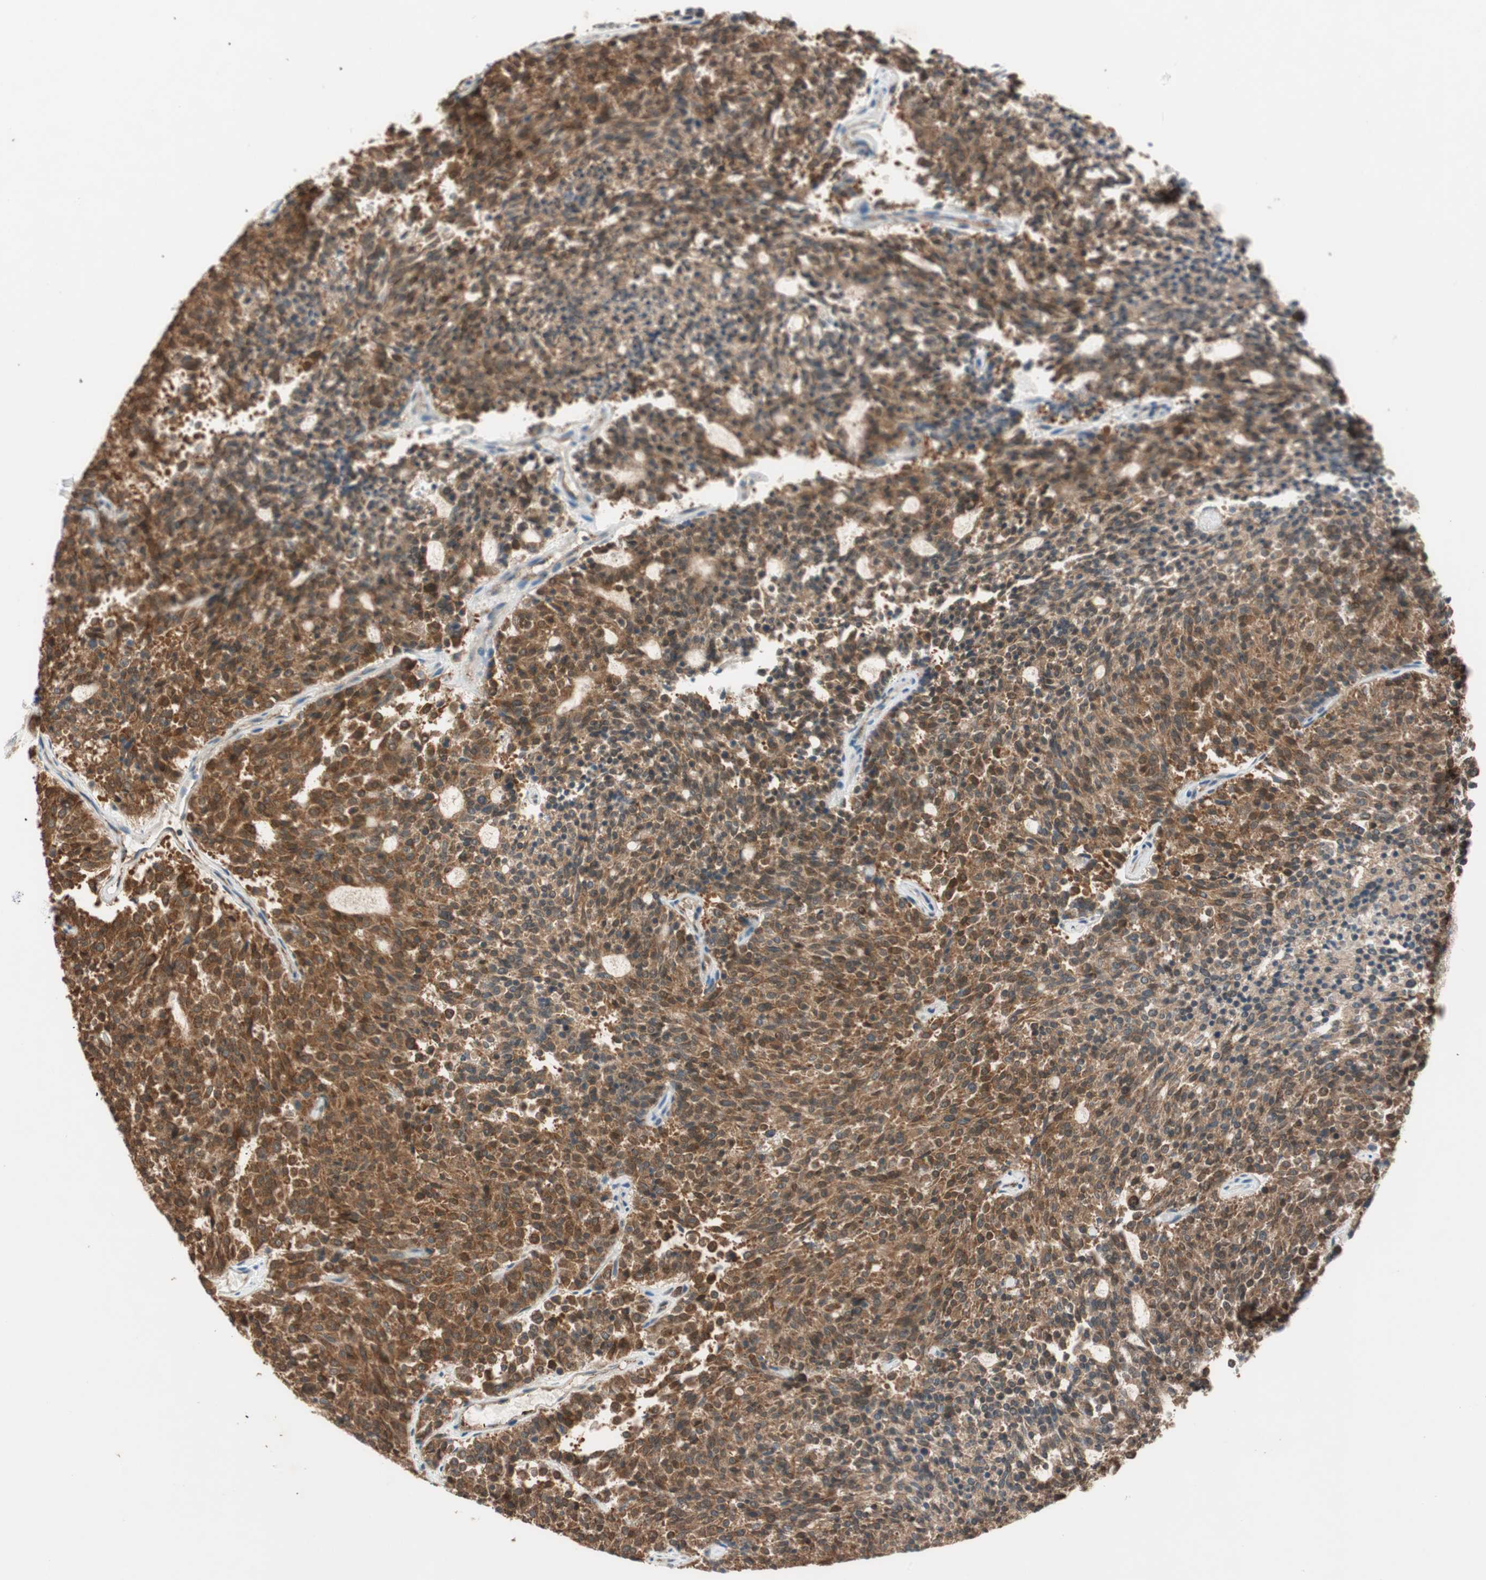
{"staining": {"intensity": "strong", "quantity": ">75%", "location": "cytoplasmic/membranous"}, "tissue": "carcinoid", "cell_type": "Tumor cells", "image_type": "cancer", "snomed": [{"axis": "morphology", "description": "Carcinoid, malignant, NOS"}, {"axis": "topography", "description": "Pancreas"}], "caption": "Immunohistochemistry staining of carcinoid, which shows high levels of strong cytoplasmic/membranous positivity in approximately >75% of tumor cells indicating strong cytoplasmic/membranous protein expression. The staining was performed using DAB (brown) for protein detection and nuclei were counterstained in hematoxylin (blue).", "gene": "CC2D1A", "patient": {"sex": "female", "age": 54}}